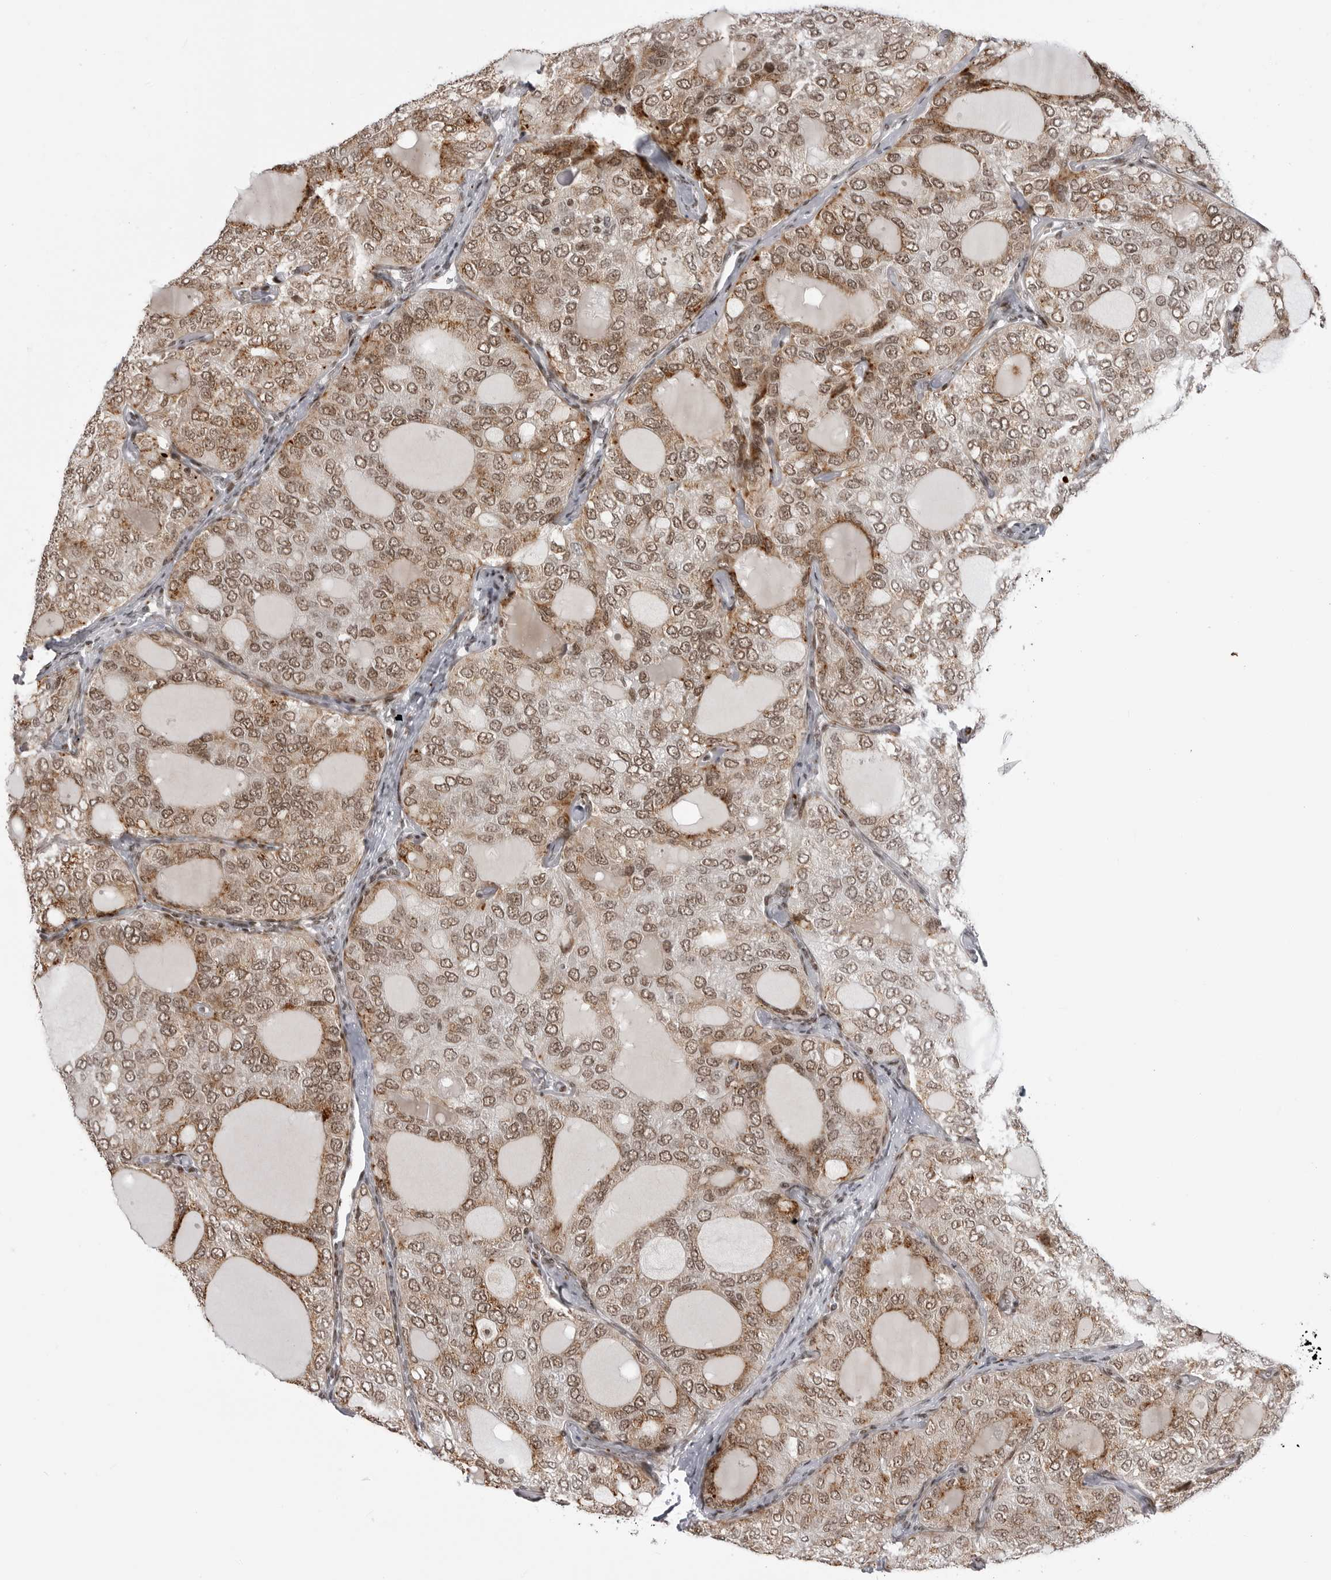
{"staining": {"intensity": "moderate", "quantity": ">75%", "location": "cytoplasmic/membranous,nuclear"}, "tissue": "thyroid cancer", "cell_type": "Tumor cells", "image_type": "cancer", "snomed": [{"axis": "morphology", "description": "Follicular adenoma carcinoma, NOS"}, {"axis": "topography", "description": "Thyroid gland"}], "caption": "Tumor cells exhibit medium levels of moderate cytoplasmic/membranous and nuclear expression in approximately >75% of cells in thyroid follicular adenoma carcinoma.", "gene": "TRIM66", "patient": {"sex": "male", "age": 75}}